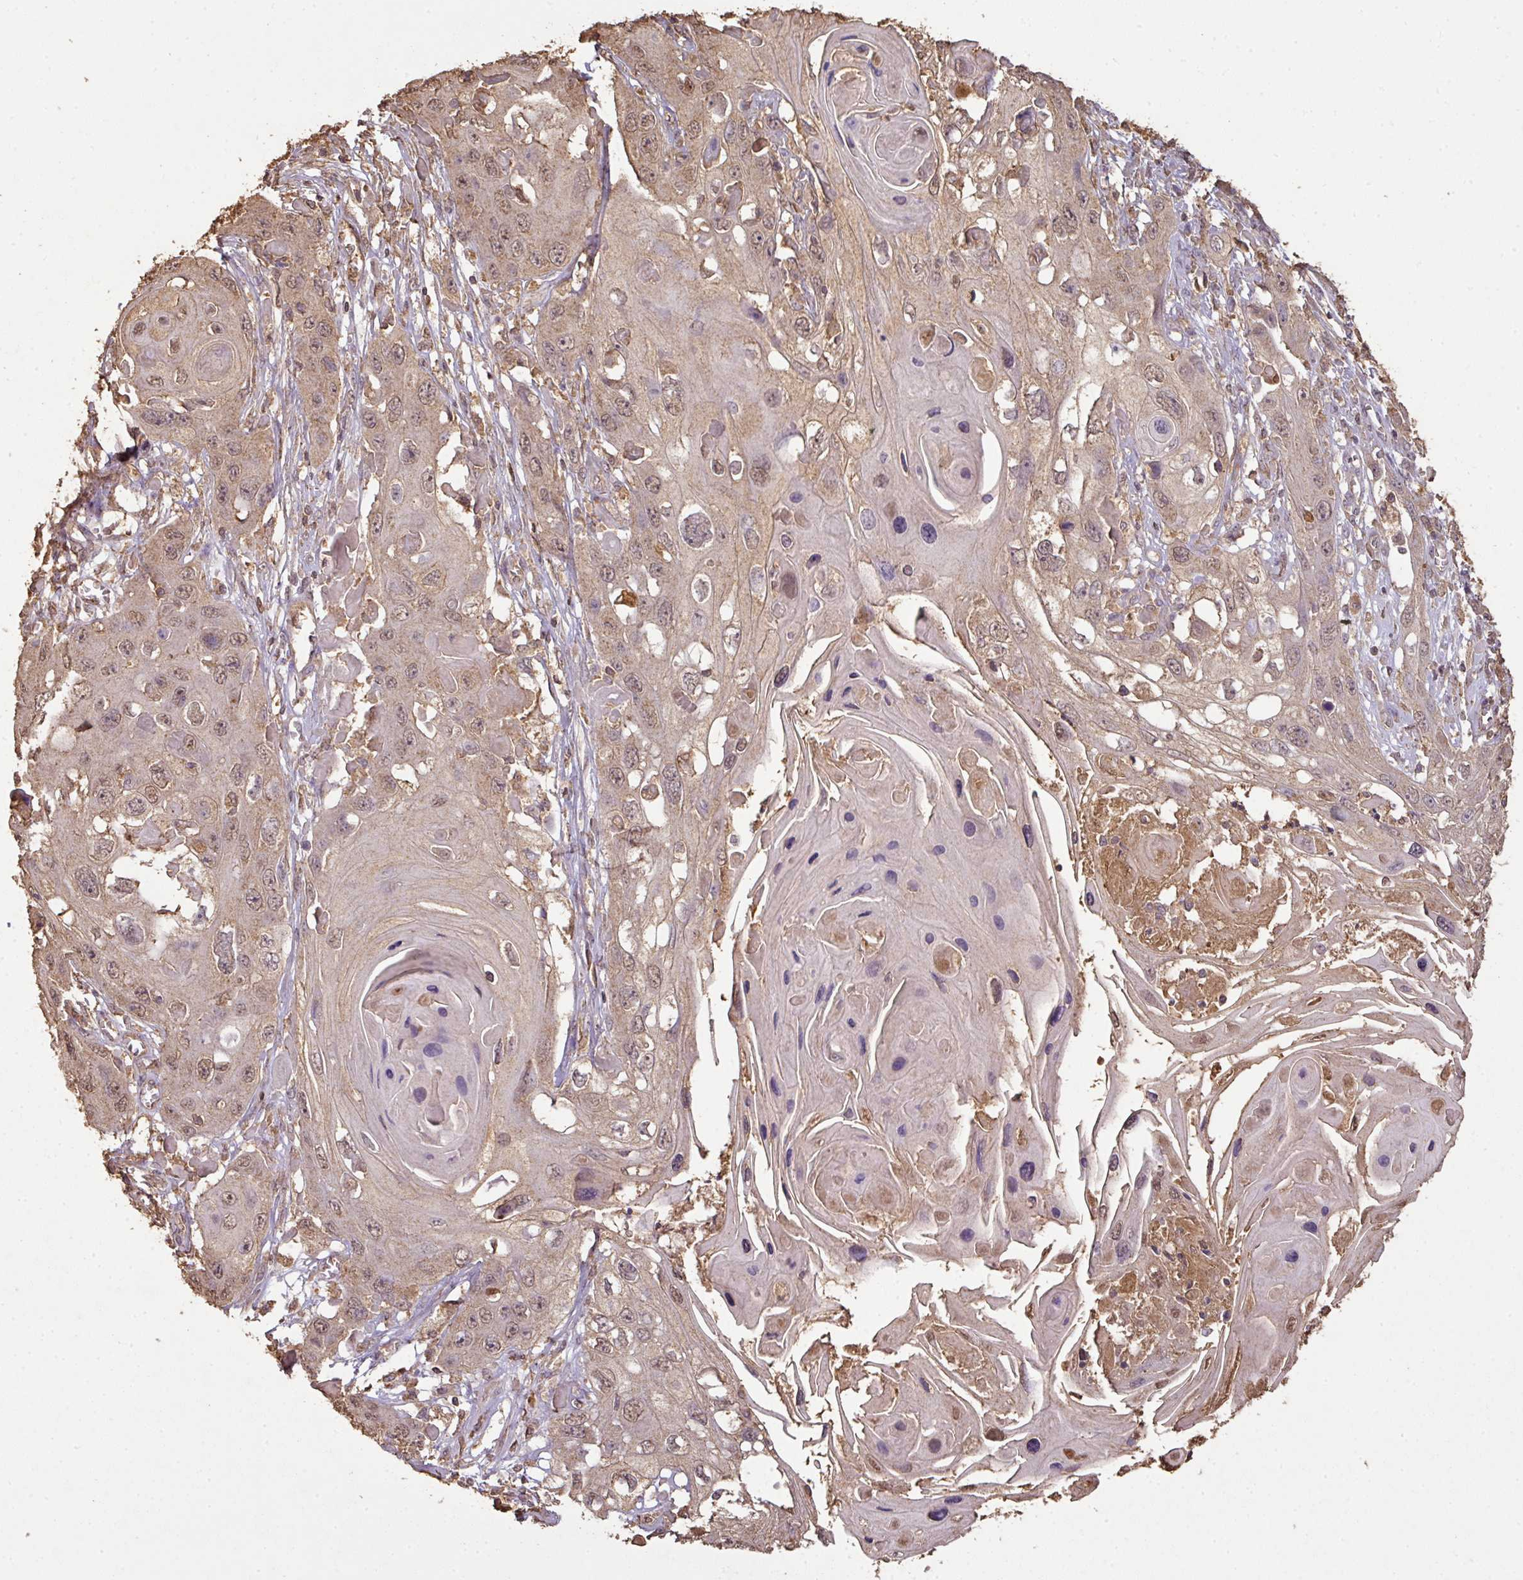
{"staining": {"intensity": "weak", "quantity": "25%-75%", "location": "cytoplasmic/membranous,nuclear"}, "tissue": "skin cancer", "cell_type": "Tumor cells", "image_type": "cancer", "snomed": [{"axis": "morphology", "description": "Squamous cell carcinoma, NOS"}, {"axis": "topography", "description": "Skin"}], "caption": "This is an image of immunohistochemistry staining of skin cancer, which shows weak expression in the cytoplasmic/membranous and nuclear of tumor cells.", "gene": "ATAT1", "patient": {"sex": "male", "age": 55}}